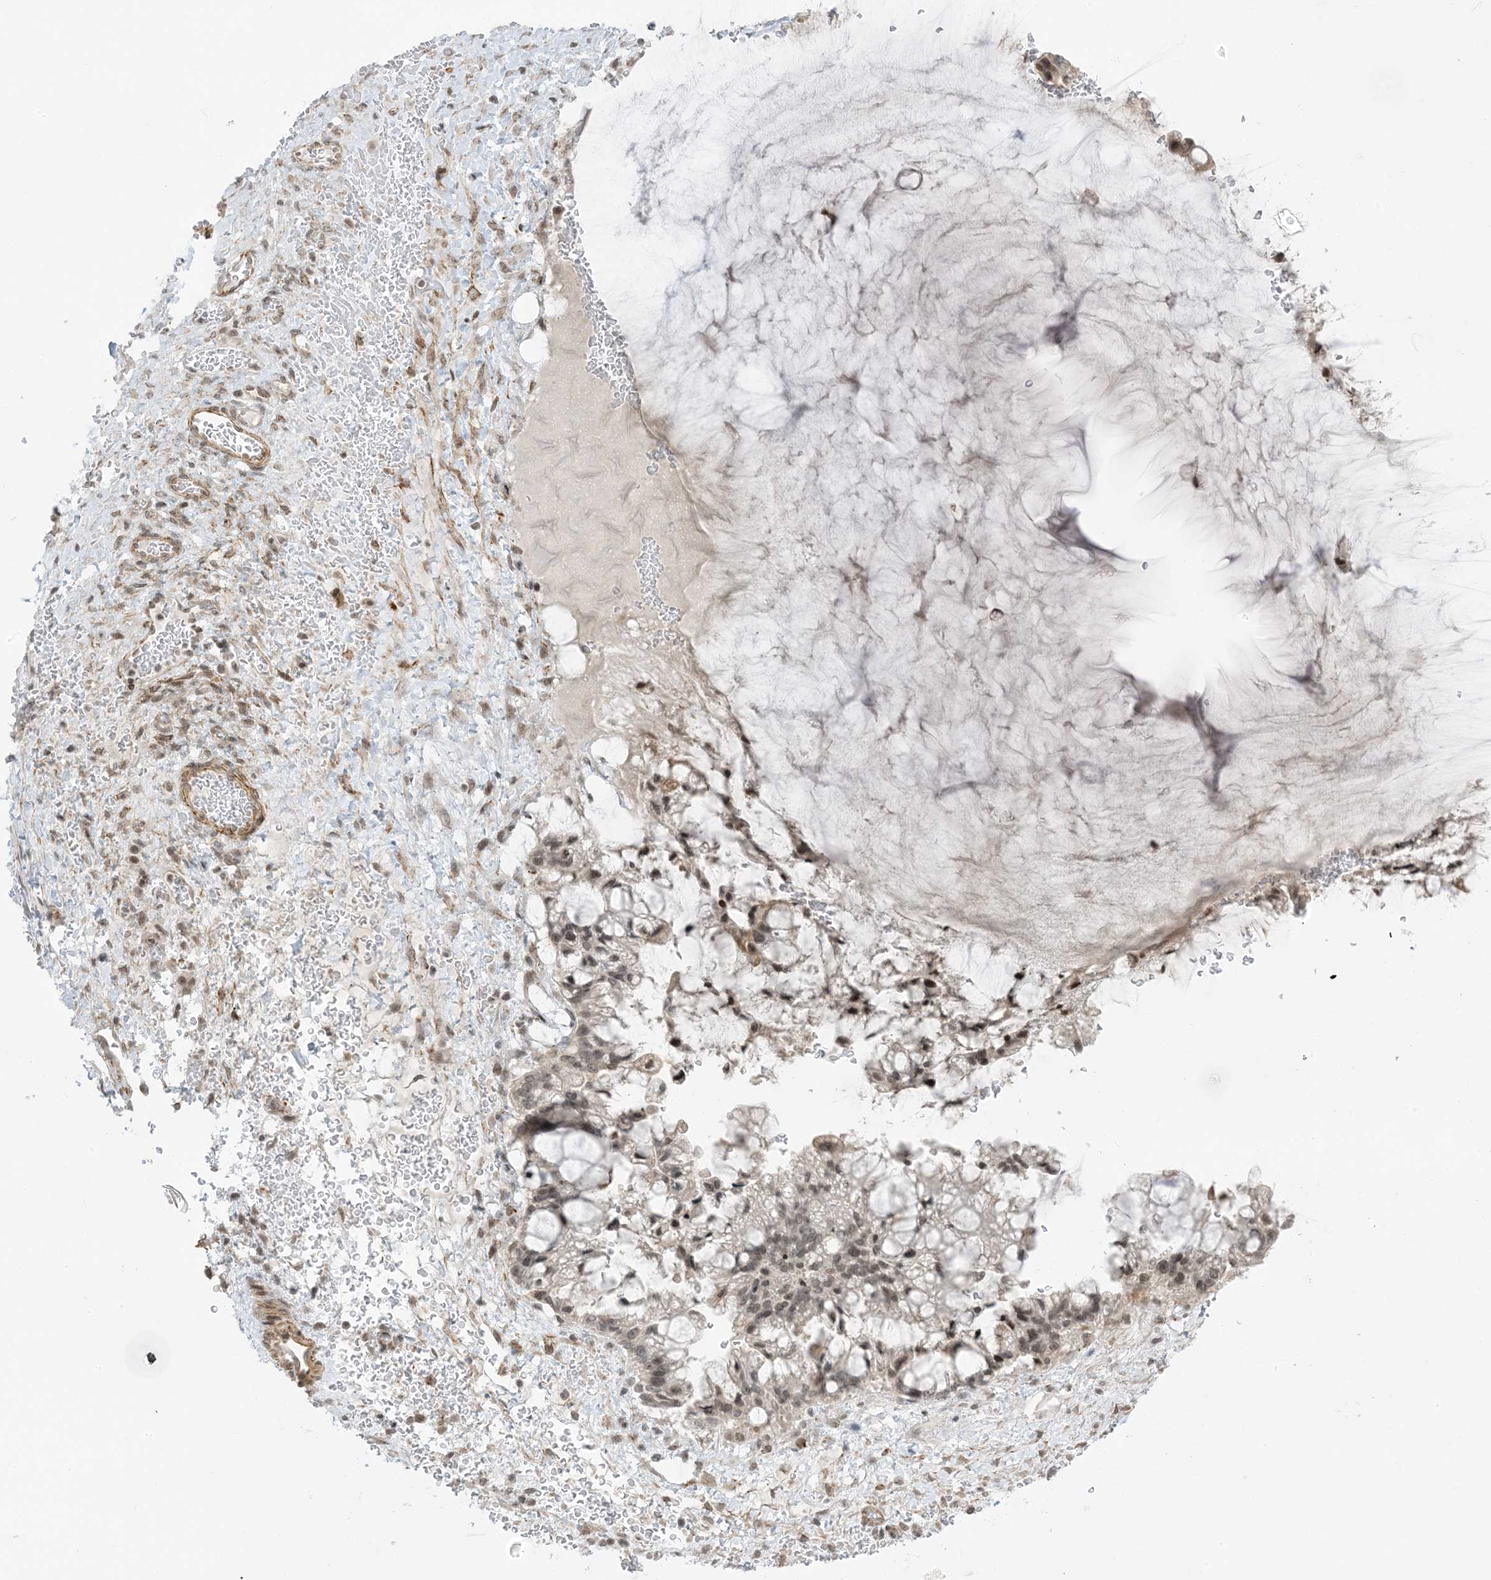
{"staining": {"intensity": "weak", "quantity": ">75%", "location": "nuclear"}, "tissue": "ovarian cancer", "cell_type": "Tumor cells", "image_type": "cancer", "snomed": [{"axis": "morphology", "description": "Cystadenocarcinoma, mucinous, NOS"}, {"axis": "topography", "description": "Ovary"}], "caption": "Protein staining of ovarian cancer (mucinous cystadenocarcinoma) tissue reveals weak nuclear expression in about >75% of tumor cells.", "gene": "METAP1D", "patient": {"sex": "female", "age": 37}}